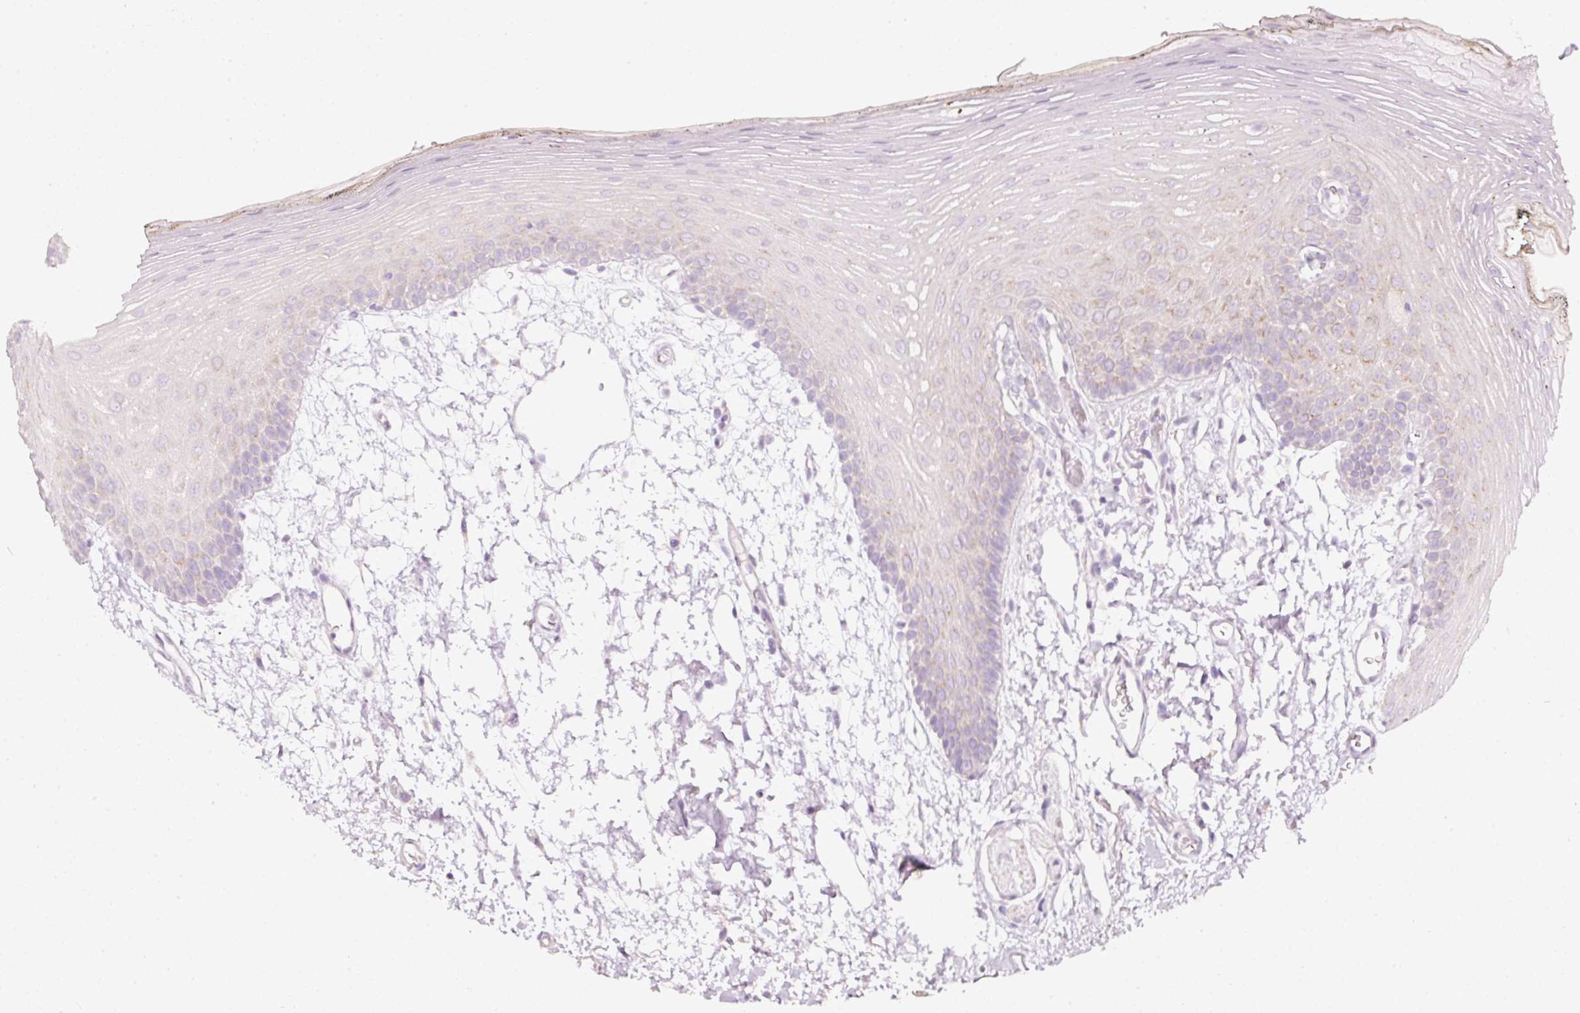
{"staining": {"intensity": "moderate", "quantity": "<25%", "location": "cytoplasmic/membranous"}, "tissue": "oral mucosa", "cell_type": "Squamous epithelial cells", "image_type": "normal", "snomed": [{"axis": "morphology", "description": "Normal tissue, NOS"}, {"axis": "morphology", "description": "Squamous cell carcinoma, NOS"}, {"axis": "topography", "description": "Oral tissue"}, {"axis": "topography", "description": "Head-Neck"}], "caption": "High-magnification brightfield microscopy of benign oral mucosa stained with DAB (3,3'-diaminobenzidine) (brown) and counterstained with hematoxylin (blue). squamous epithelial cells exhibit moderate cytoplasmic/membranous staining is seen in about<25% of cells.", "gene": "PDXDC1", "patient": {"sex": "female", "age": 81}}